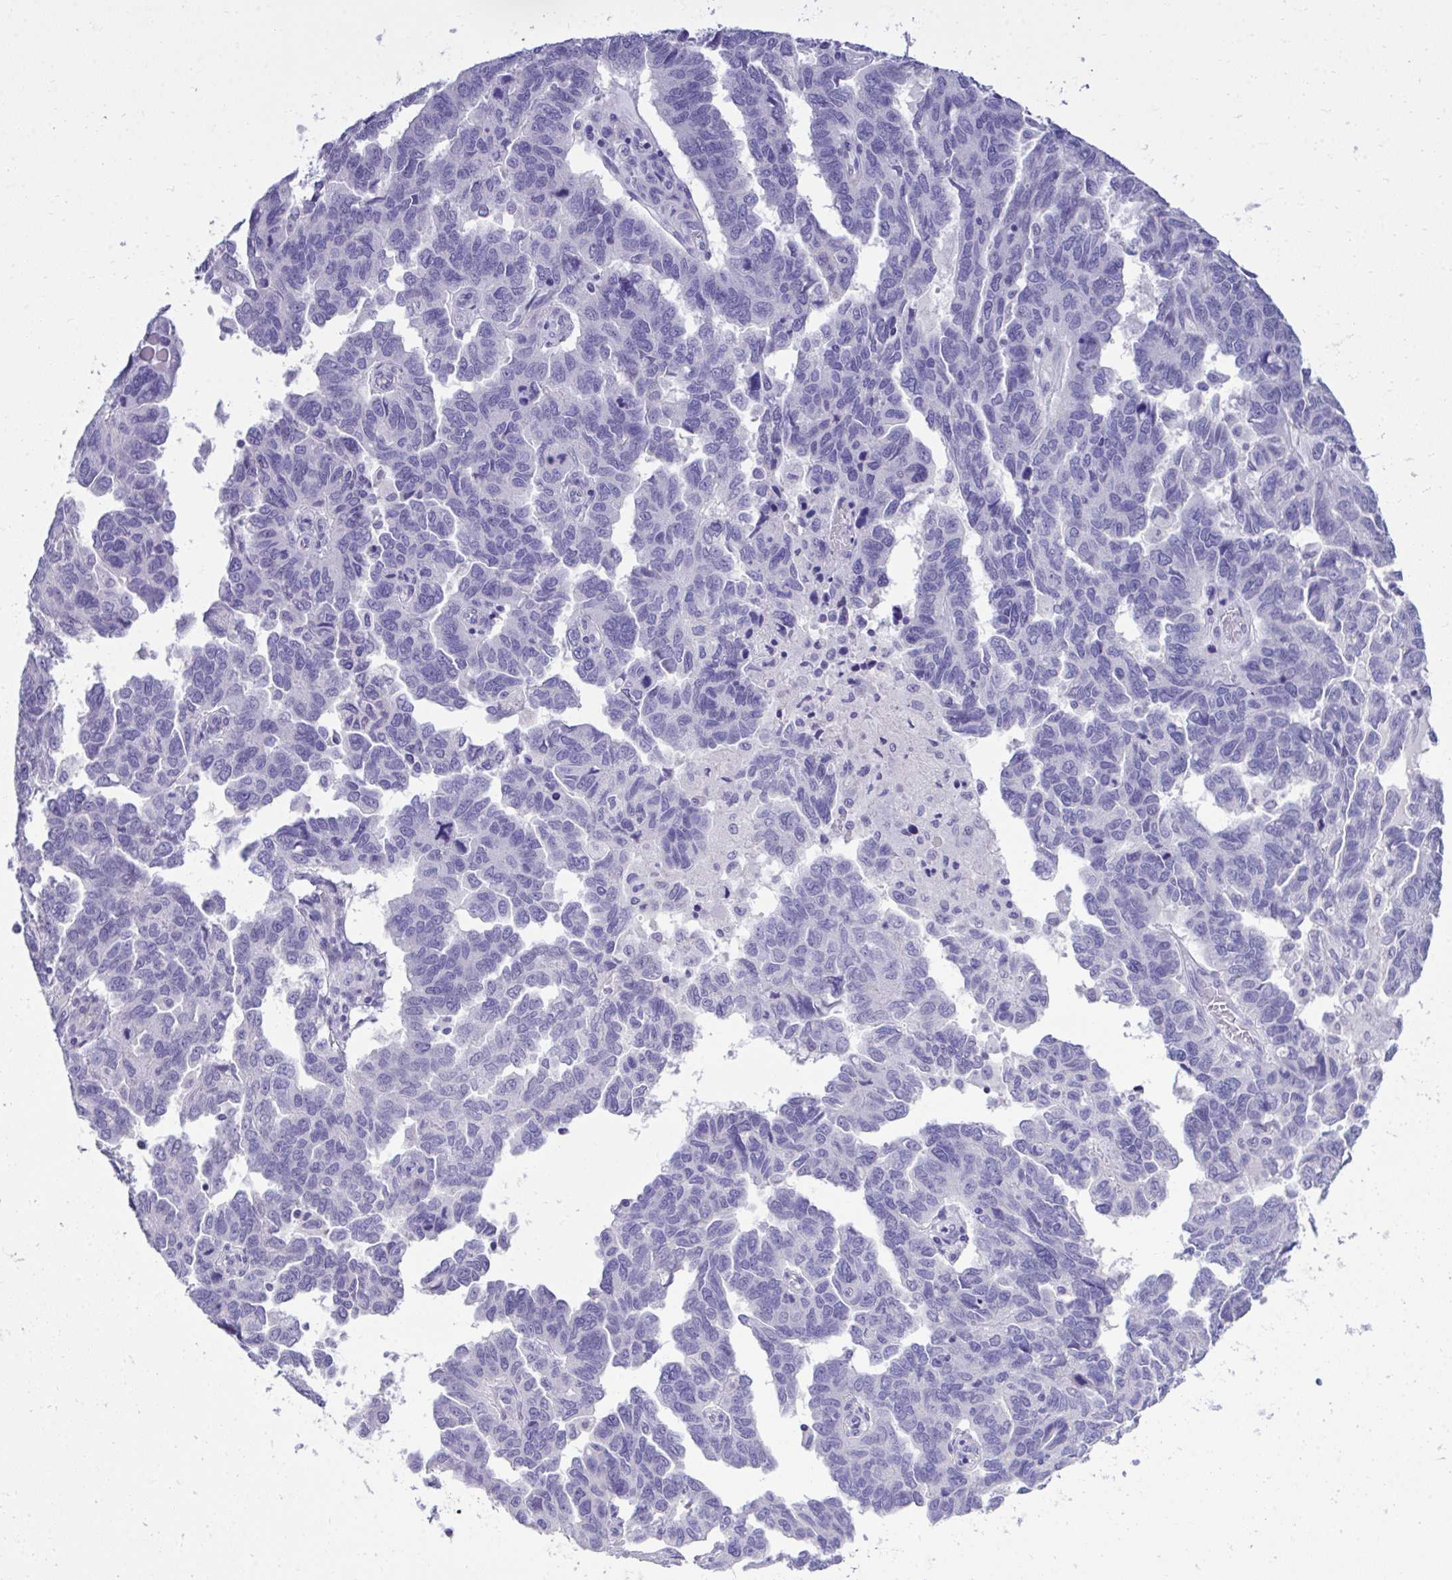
{"staining": {"intensity": "negative", "quantity": "none", "location": "none"}, "tissue": "ovarian cancer", "cell_type": "Tumor cells", "image_type": "cancer", "snomed": [{"axis": "morphology", "description": "Cystadenocarcinoma, serous, NOS"}, {"axis": "topography", "description": "Ovary"}], "caption": "Tumor cells show no significant staining in ovarian cancer.", "gene": "TMCO5A", "patient": {"sex": "female", "age": 64}}